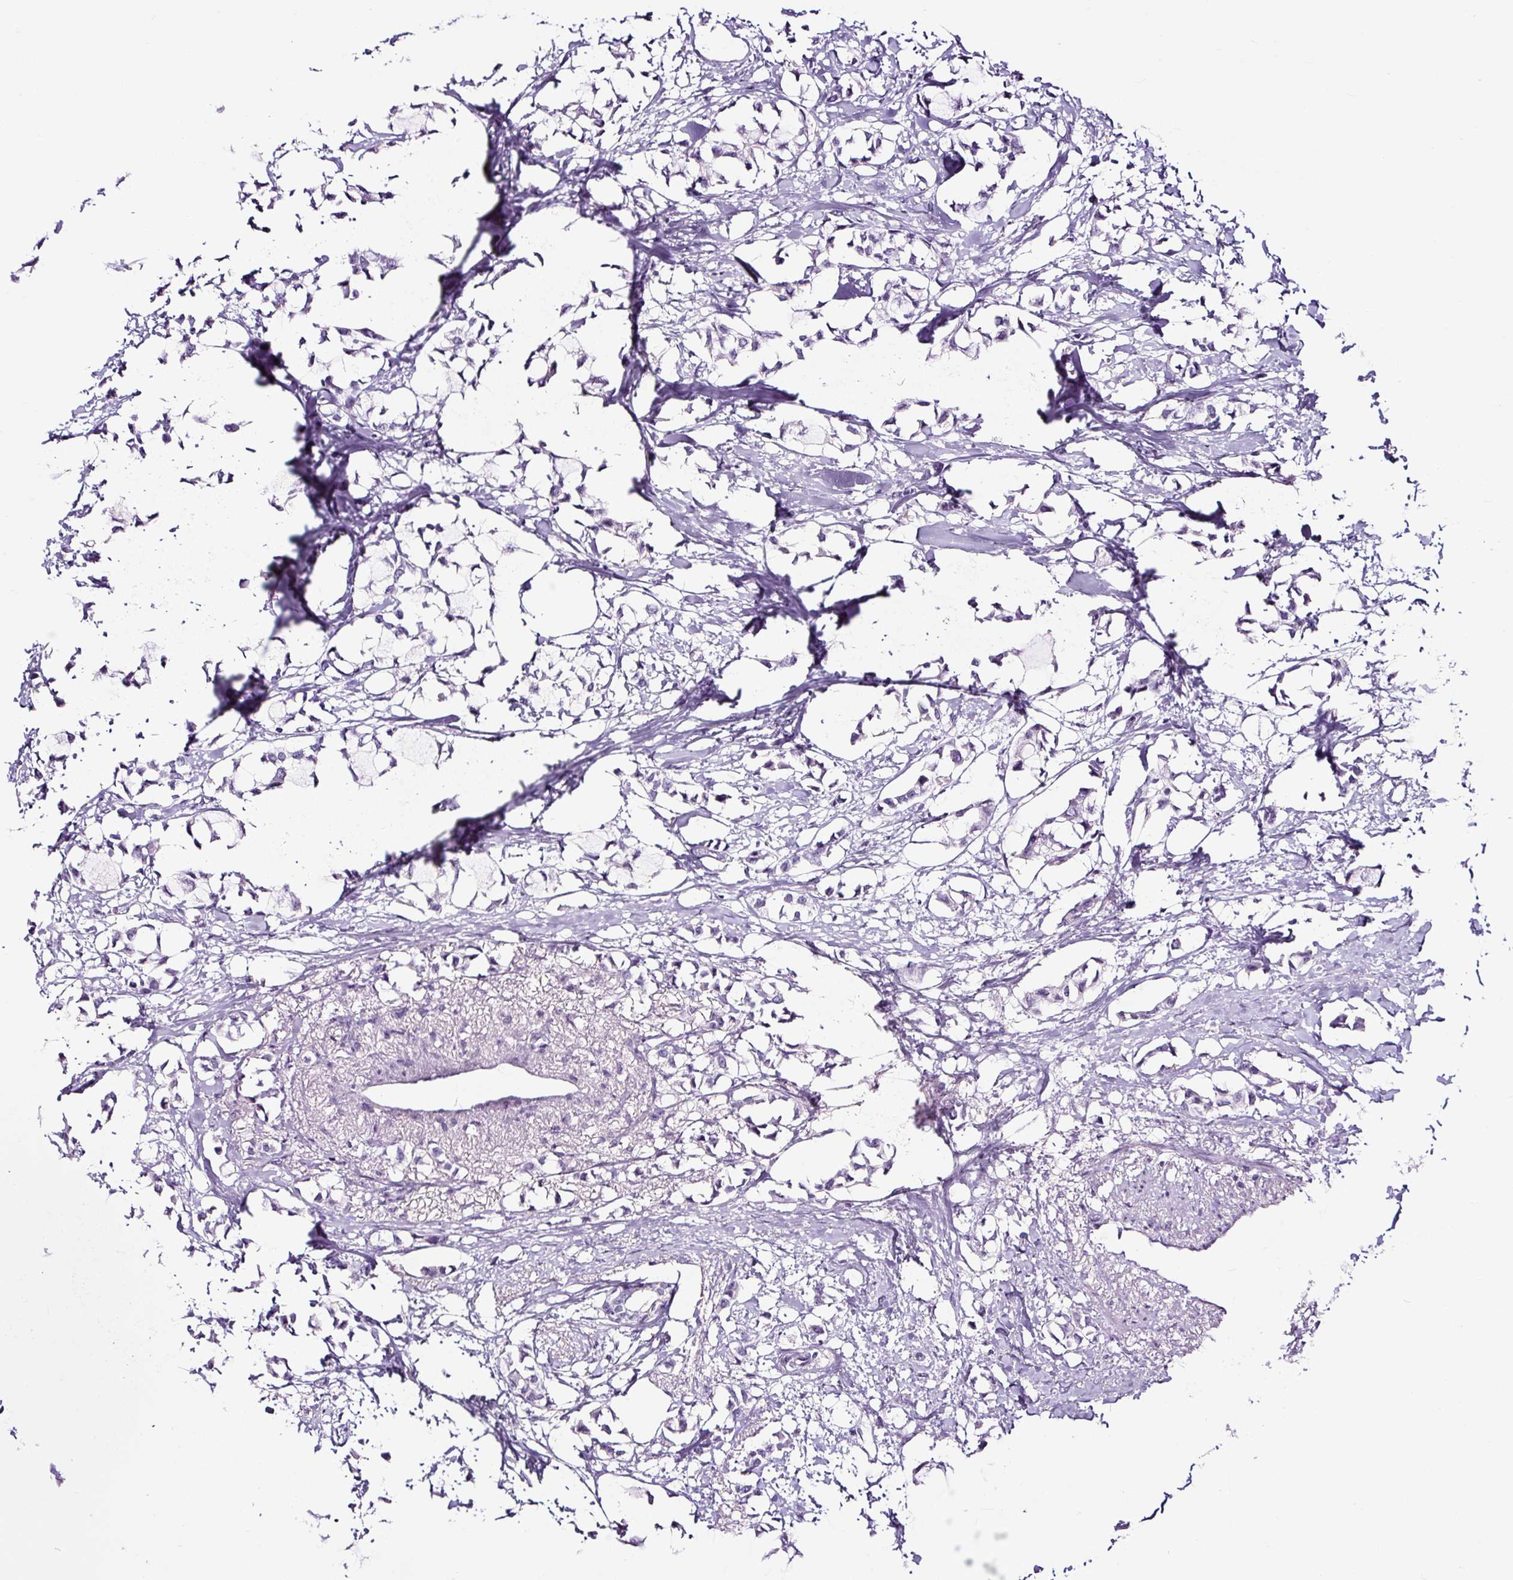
{"staining": {"intensity": "negative", "quantity": "none", "location": "none"}, "tissue": "breast cancer", "cell_type": "Tumor cells", "image_type": "cancer", "snomed": [{"axis": "morphology", "description": "Duct carcinoma"}, {"axis": "topography", "description": "Breast"}], "caption": "The IHC photomicrograph has no significant positivity in tumor cells of breast cancer tissue.", "gene": "NPHS2", "patient": {"sex": "female", "age": 73}}